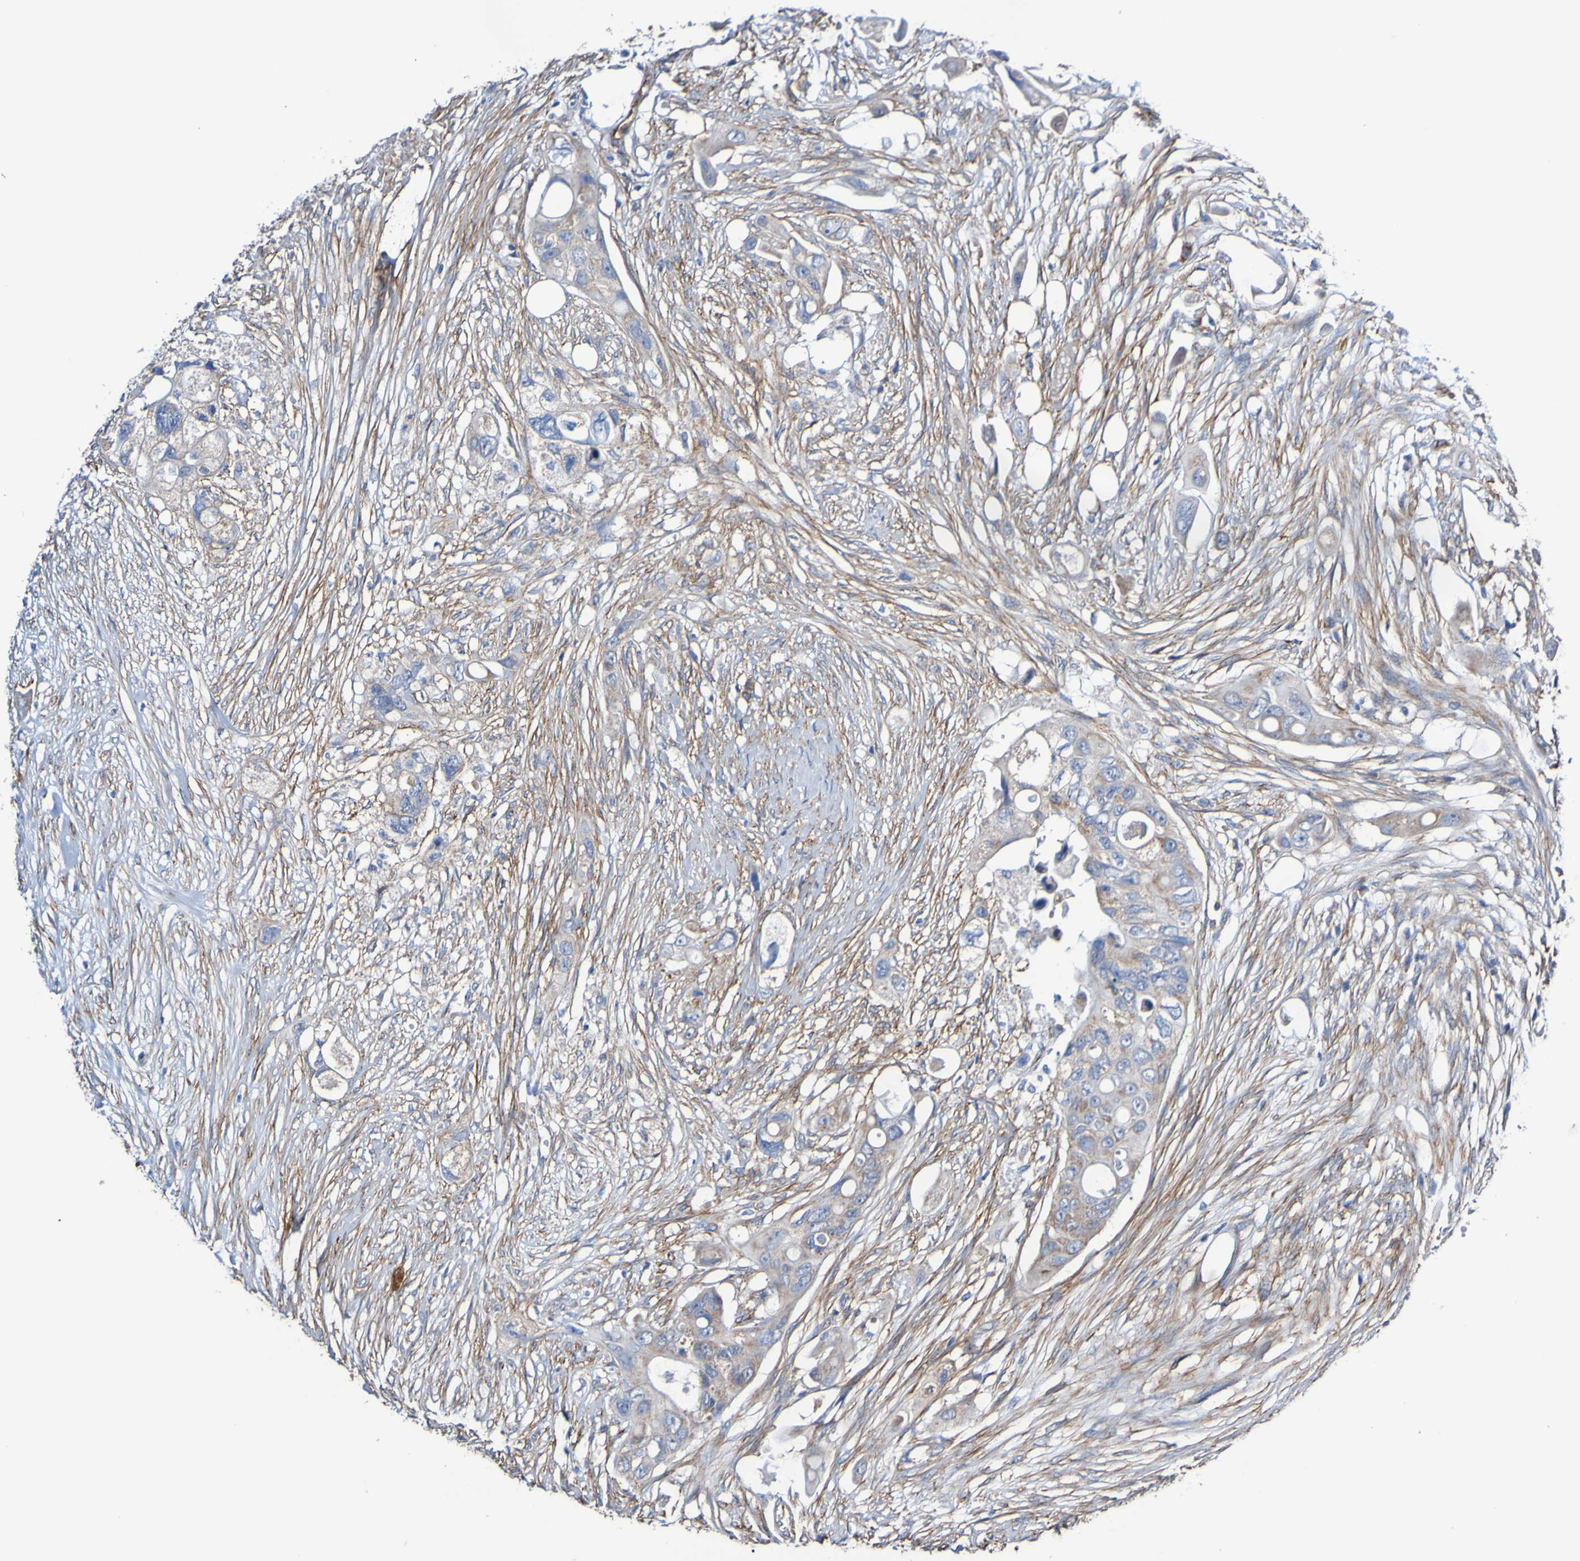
{"staining": {"intensity": "weak", "quantity": ">75%", "location": "cytoplasmic/membranous"}, "tissue": "colorectal cancer", "cell_type": "Tumor cells", "image_type": "cancer", "snomed": [{"axis": "morphology", "description": "Adenocarcinoma, NOS"}, {"axis": "topography", "description": "Colon"}], "caption": "Protein staining shows weak cytoplasmic/membranous staining in about >75% of tumor cells in colorectal cancer.", "gene": "ELMOD3", "patient": {"sex": "female", "age": 57}}